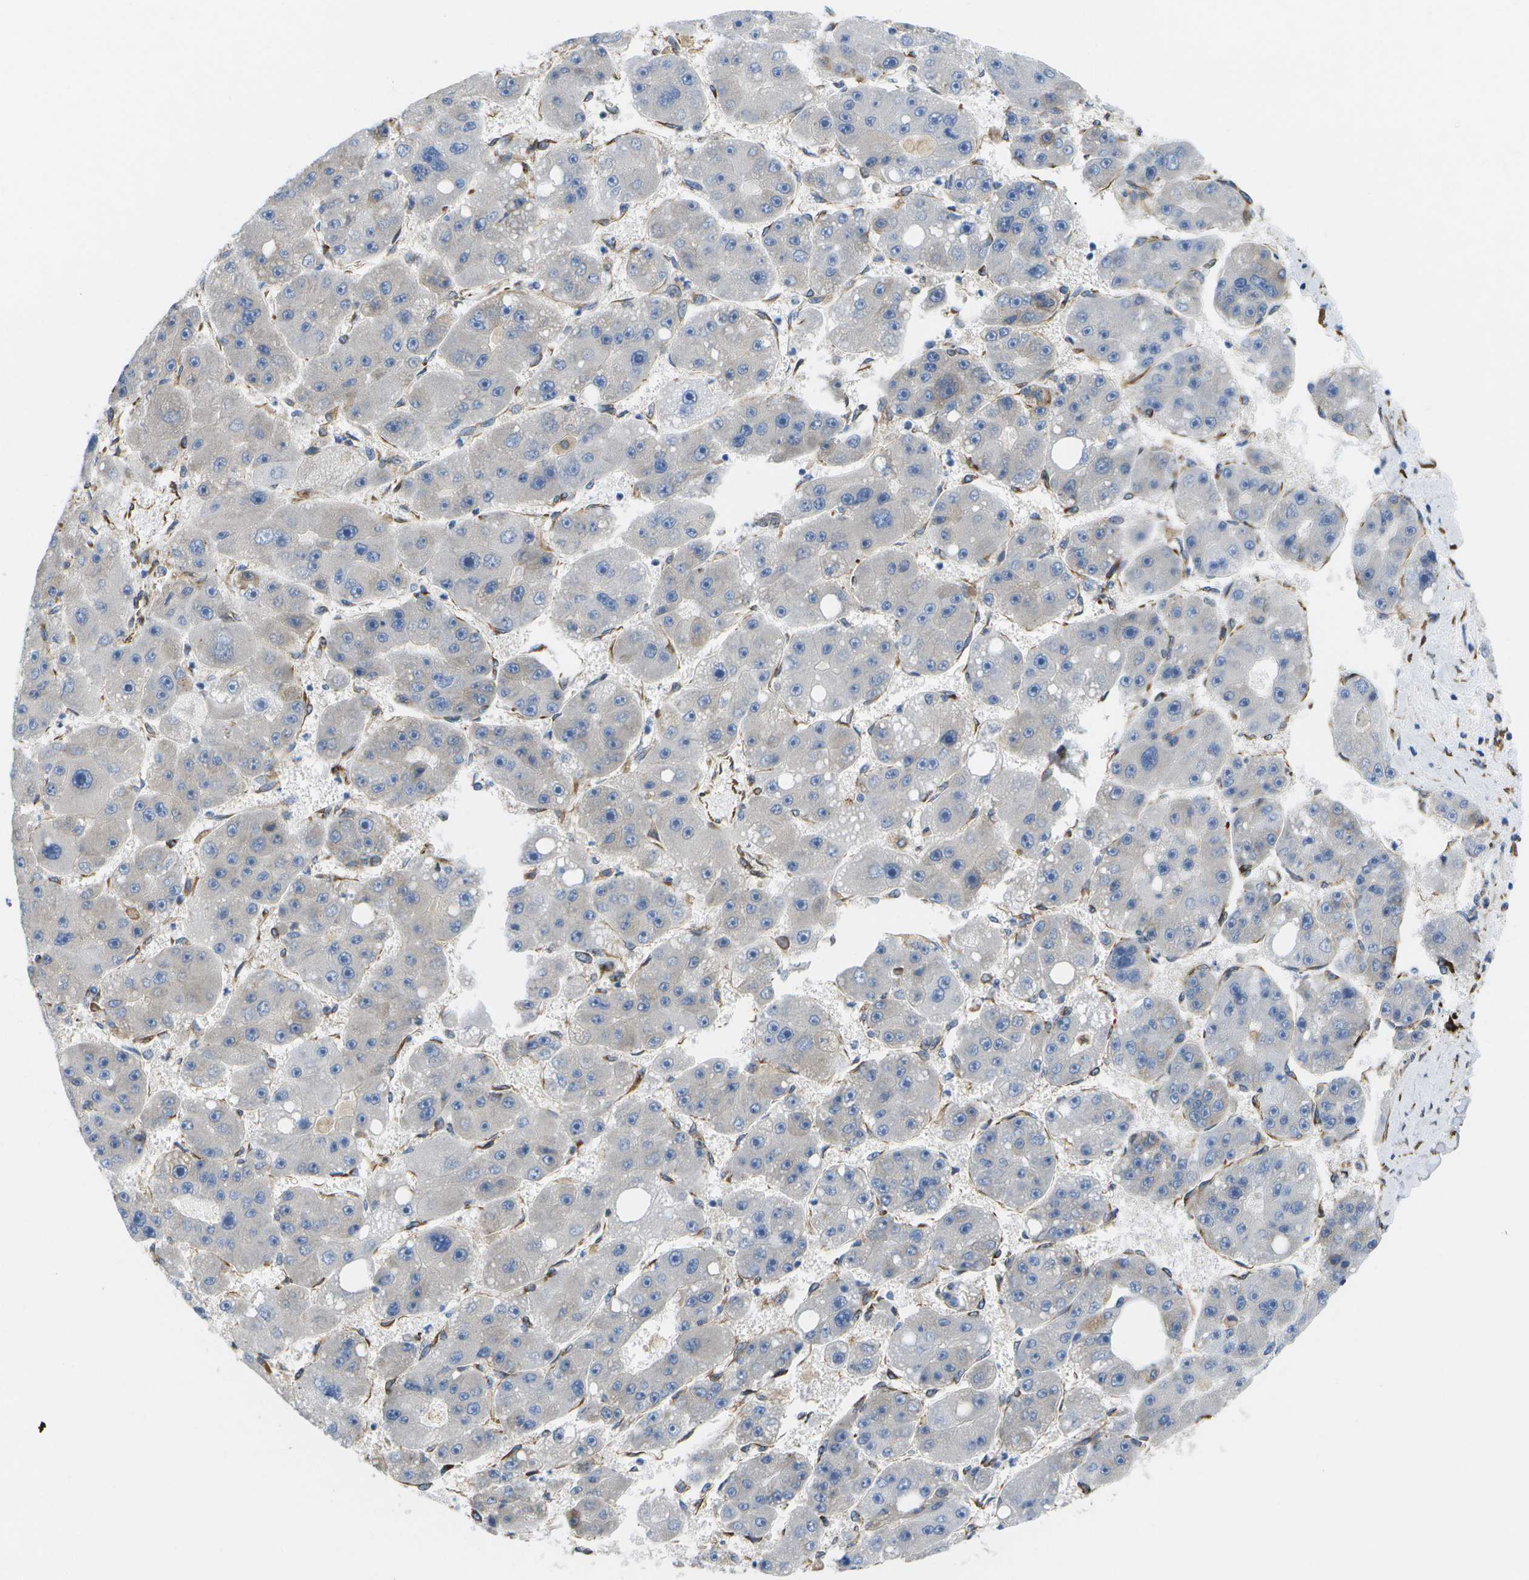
{"staining": {"intensity": "negative", "quantity": "none", "location": "none"}, "tissue": "liver cancer", "cell_type": "Tumor cells", "image_type": "cancer", "snomed": [{"axis": "morphology", "description": "Carcinoma, Hepatocellular, NOS"}, {"axis": "topography", "description": "Liver"}], "caption": "Immunohistochemistry micrograph of hepatocellular carcinoma (liver) stained for a protein (brown), which displays no expression in tumor cells.", "gene": "ZDHHC17", "patient": {"sex": "female", "age": 61}}